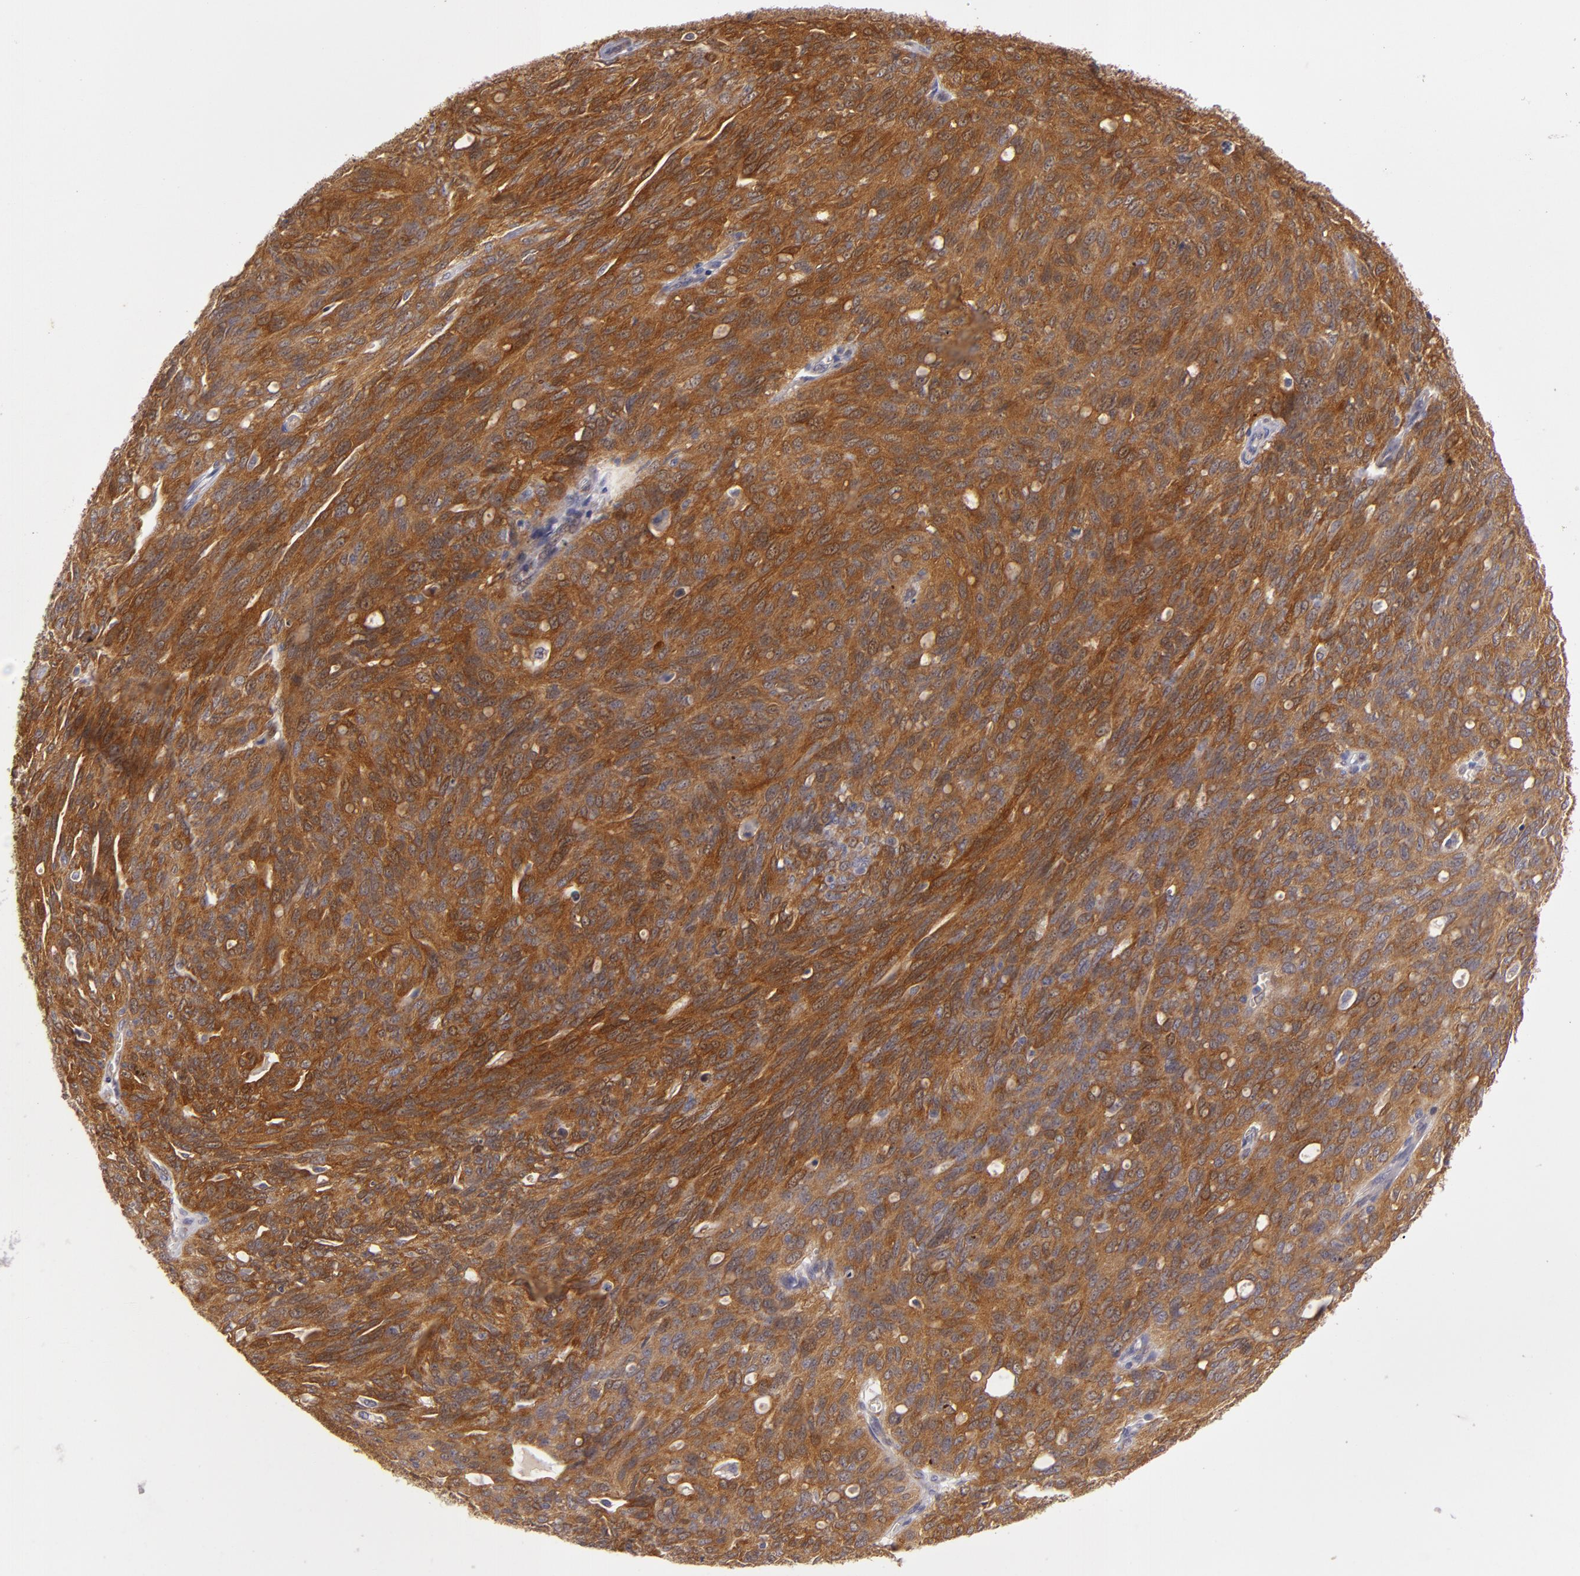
{"staining": {"intensity": "strong", "quantity": ">75%", "location": "cytoplasmic/membranous"}, "tissue": "ovarian cancer", "cell_type": "Tumor cells", "image_type": "cancer", "snomed": [{"axis": "morphology", "description": "Carcinoma, endometroid"}, {"axis": "topography", "description": "Ovary"}], "caption": "Immunohistochemical staining of ovarian cancer (endometroid carcinoma) shows high levels of strong cytoplasmic/membranous staining in about >75% of tumor cells.", "gene": "SH2D4A", "patient": {"sex": "female", "age": 60}}